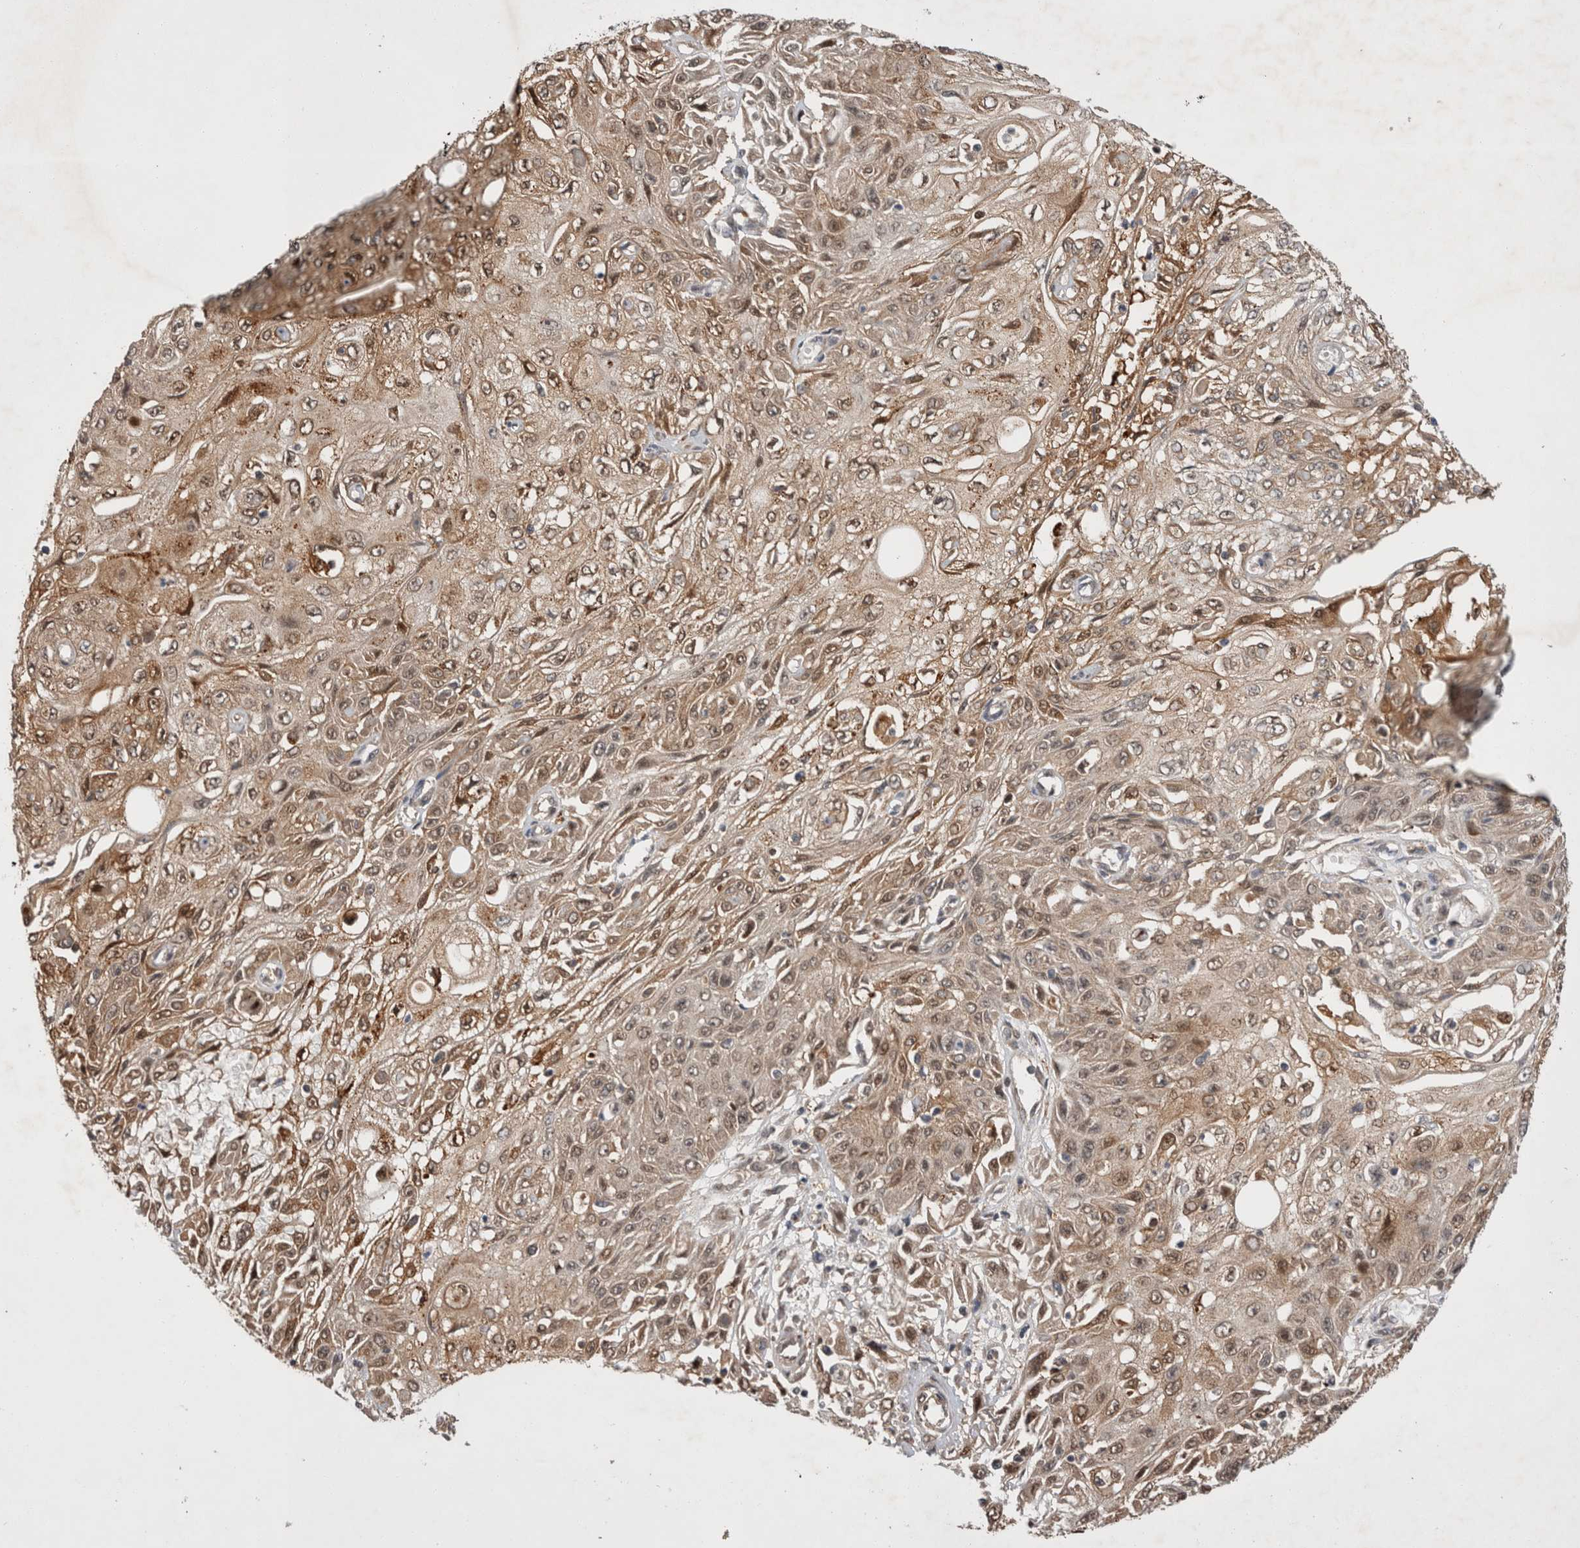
{"staining": {"intensity": "moderate", "quantity": ">75%", "location": "cytoplasmic/membranous,nuclear"}, "tissue": "skin cancer", "cell_type": "Tumor cells", "image_type": "cancer", "snomed": [{"axis": "morphology", "description": "Squamous cell carcinoma, NOS"}, {"axis": "morphology", "description": "Squamous cell carcinoma, metastatic, NOS"}, {"axis": "topography", "description": "Skin"}, {"axis": "topography", "description": "Lymph node"}], "caption": "A brown stain shows moderate cytoplasmic/membranous and nuclear staining of a protein in human squamous cell carcinoma (skin) tumor cells.", "gene": "MRPL37", "patient": {"sex": "male", "age": 75}}